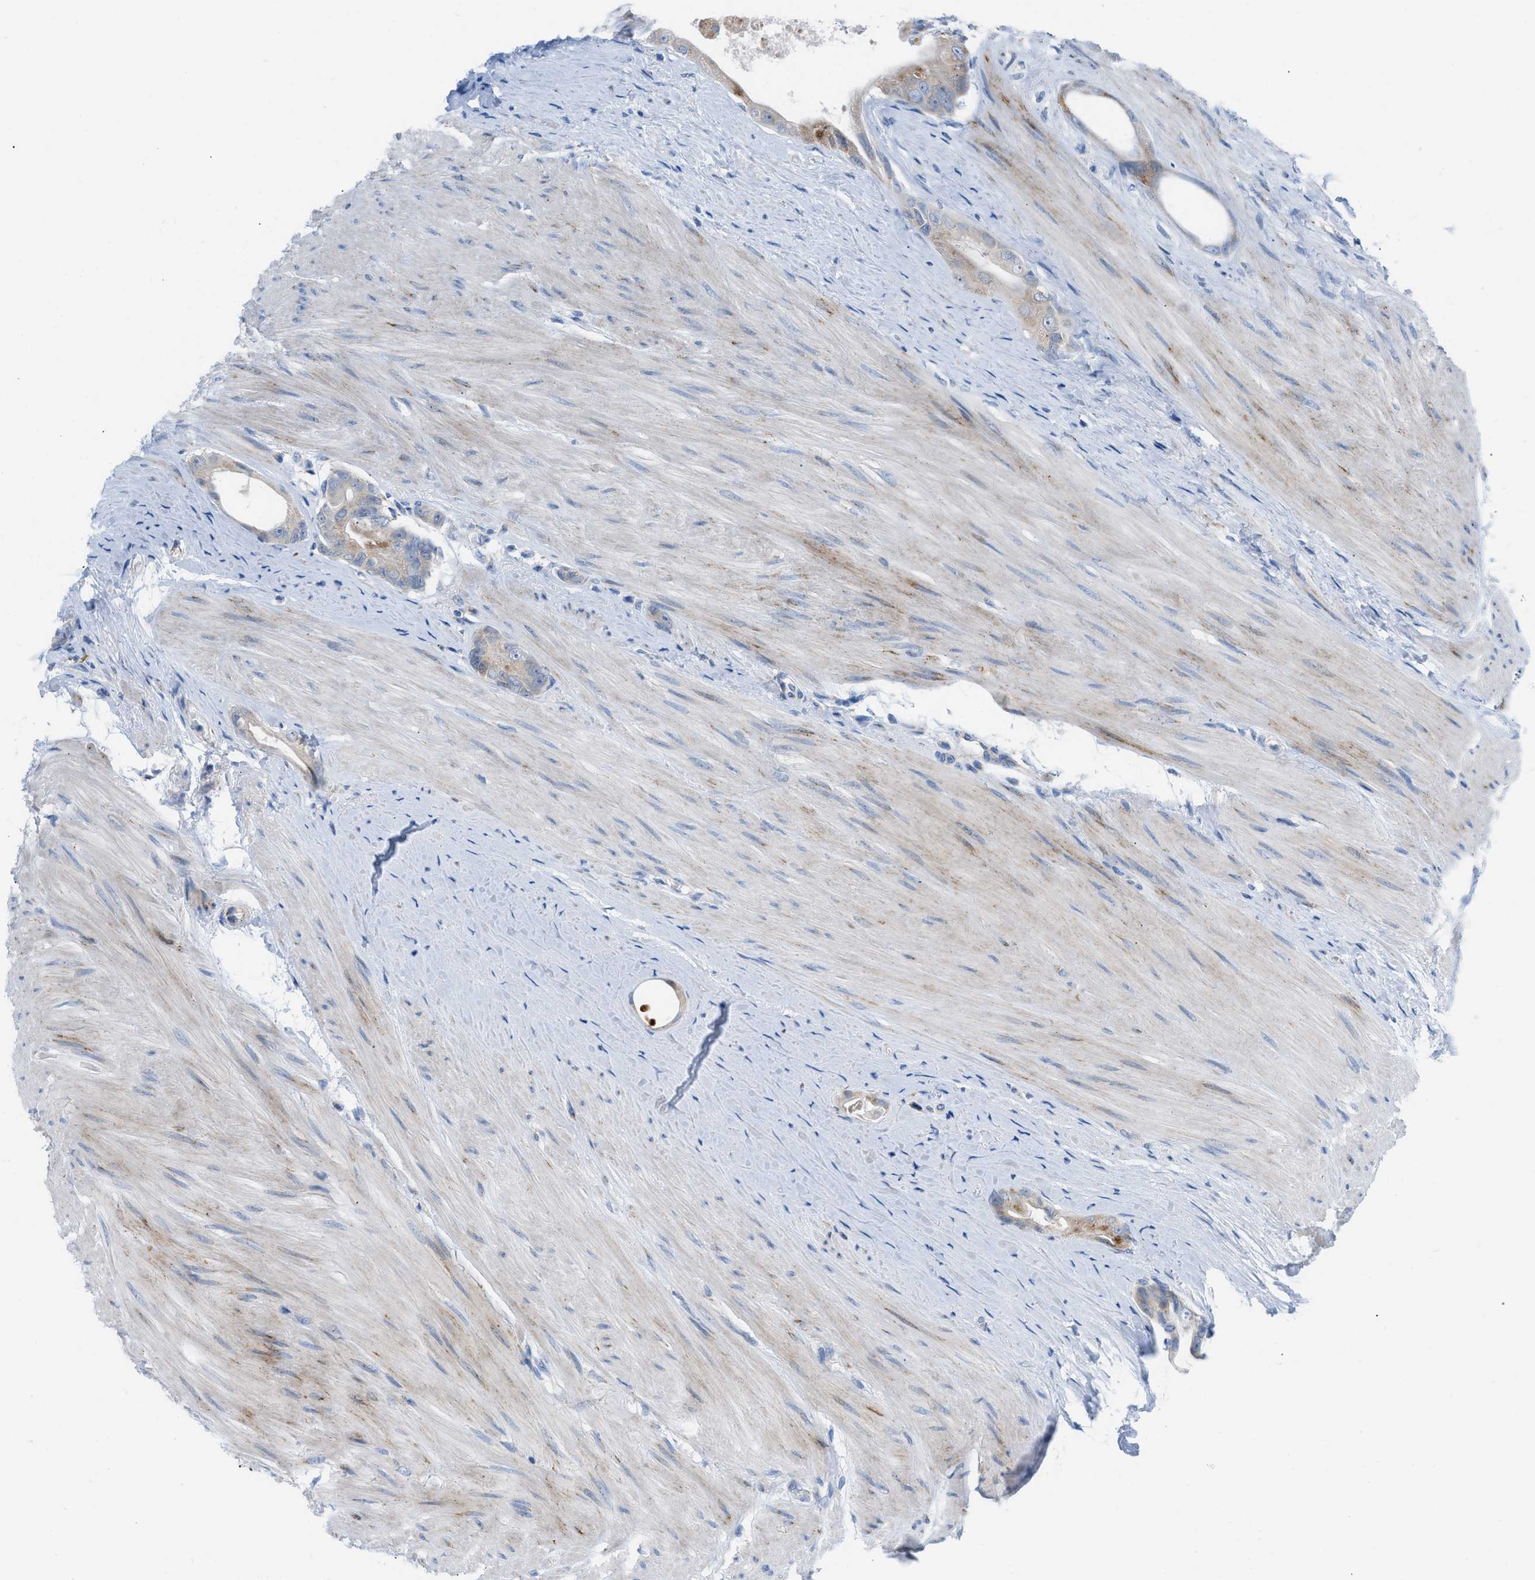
{"staining": {"intensity": "weak", "quantity": "25%-75%", "location": "cytoplasmic/membranous"}, "tissue": "colorectal cancer", "cell_type": "Tumor cells", "image_type": "cancer", "snomed": [{"axis": "morphology", "description": "Adenocarcinoma, NOS"}, {"axis": "topography", "description": "Rectum"}], "caption": "Colorectal cancer stained with a brown dye reveals weak cytoplasmic/membranous positive positivity in approximately 25%-75% of tumor cells.", "gene": "RBBP9", "patient": {"sex": "male", "age": 51}}